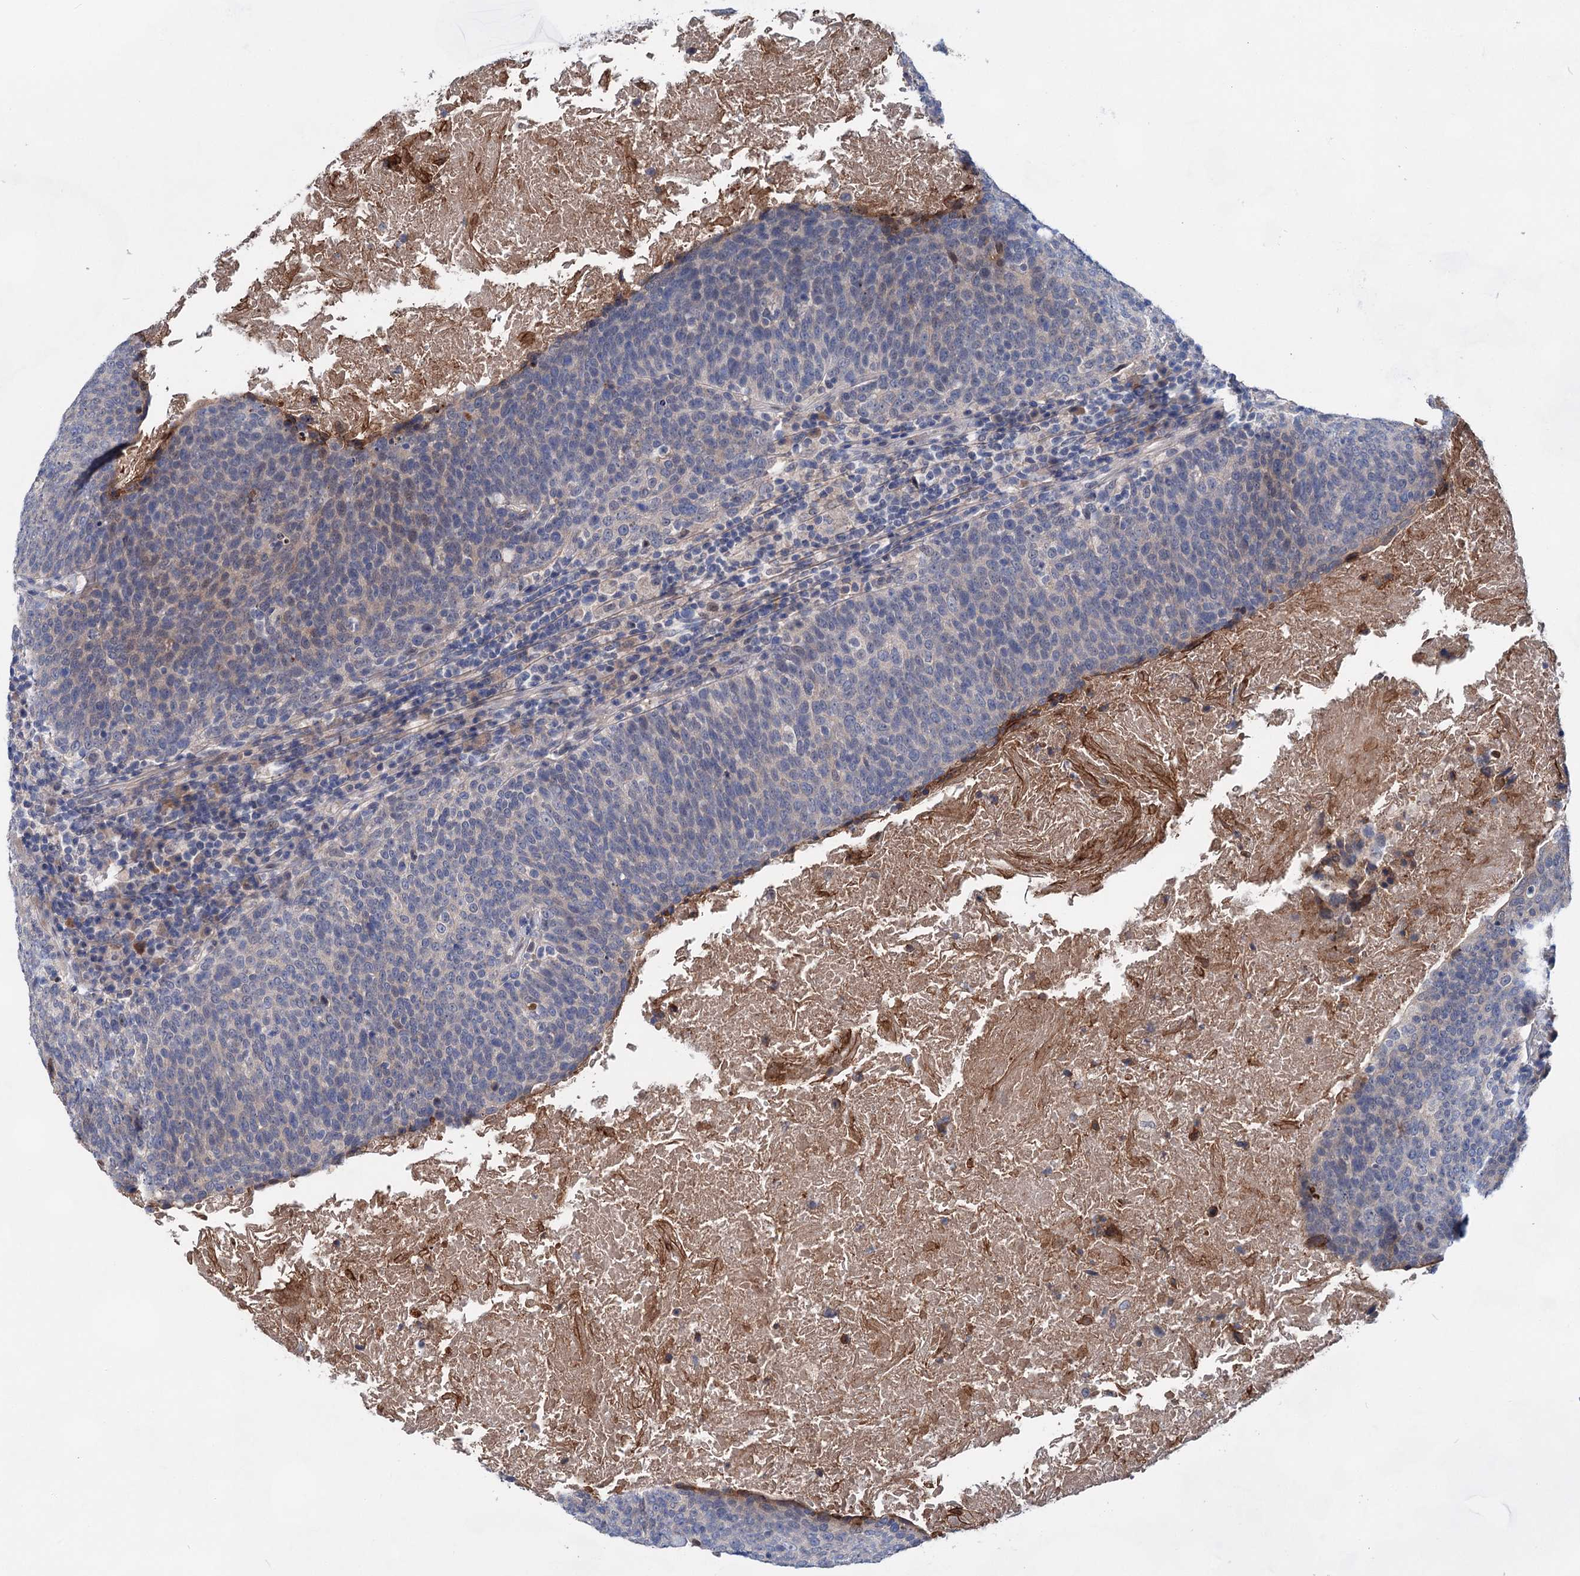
{"staining": {"intensity": "negative", "quantity": "none", "location": "none"}, "tissue": "head and neck cancer", "cell_type": "Tumor cells", "image_type": "cancer", "snomed": [{"axis": "morphology", "description": "Squamous cell carcinoma, NOS"}, {"axis": "morphology", "description": "Squamous cell carcinoma, metastatic, NOS"}, {"axis": "topography", "description": "Lymph node"}, {"axis": "topography", "description": "Head-Neck"}], "caption": "The histopathology image reveals no staining of tumor cells in head and neck cancer.", "gene": "MORN3", "patient": {"sex": "male", "age": 62}}